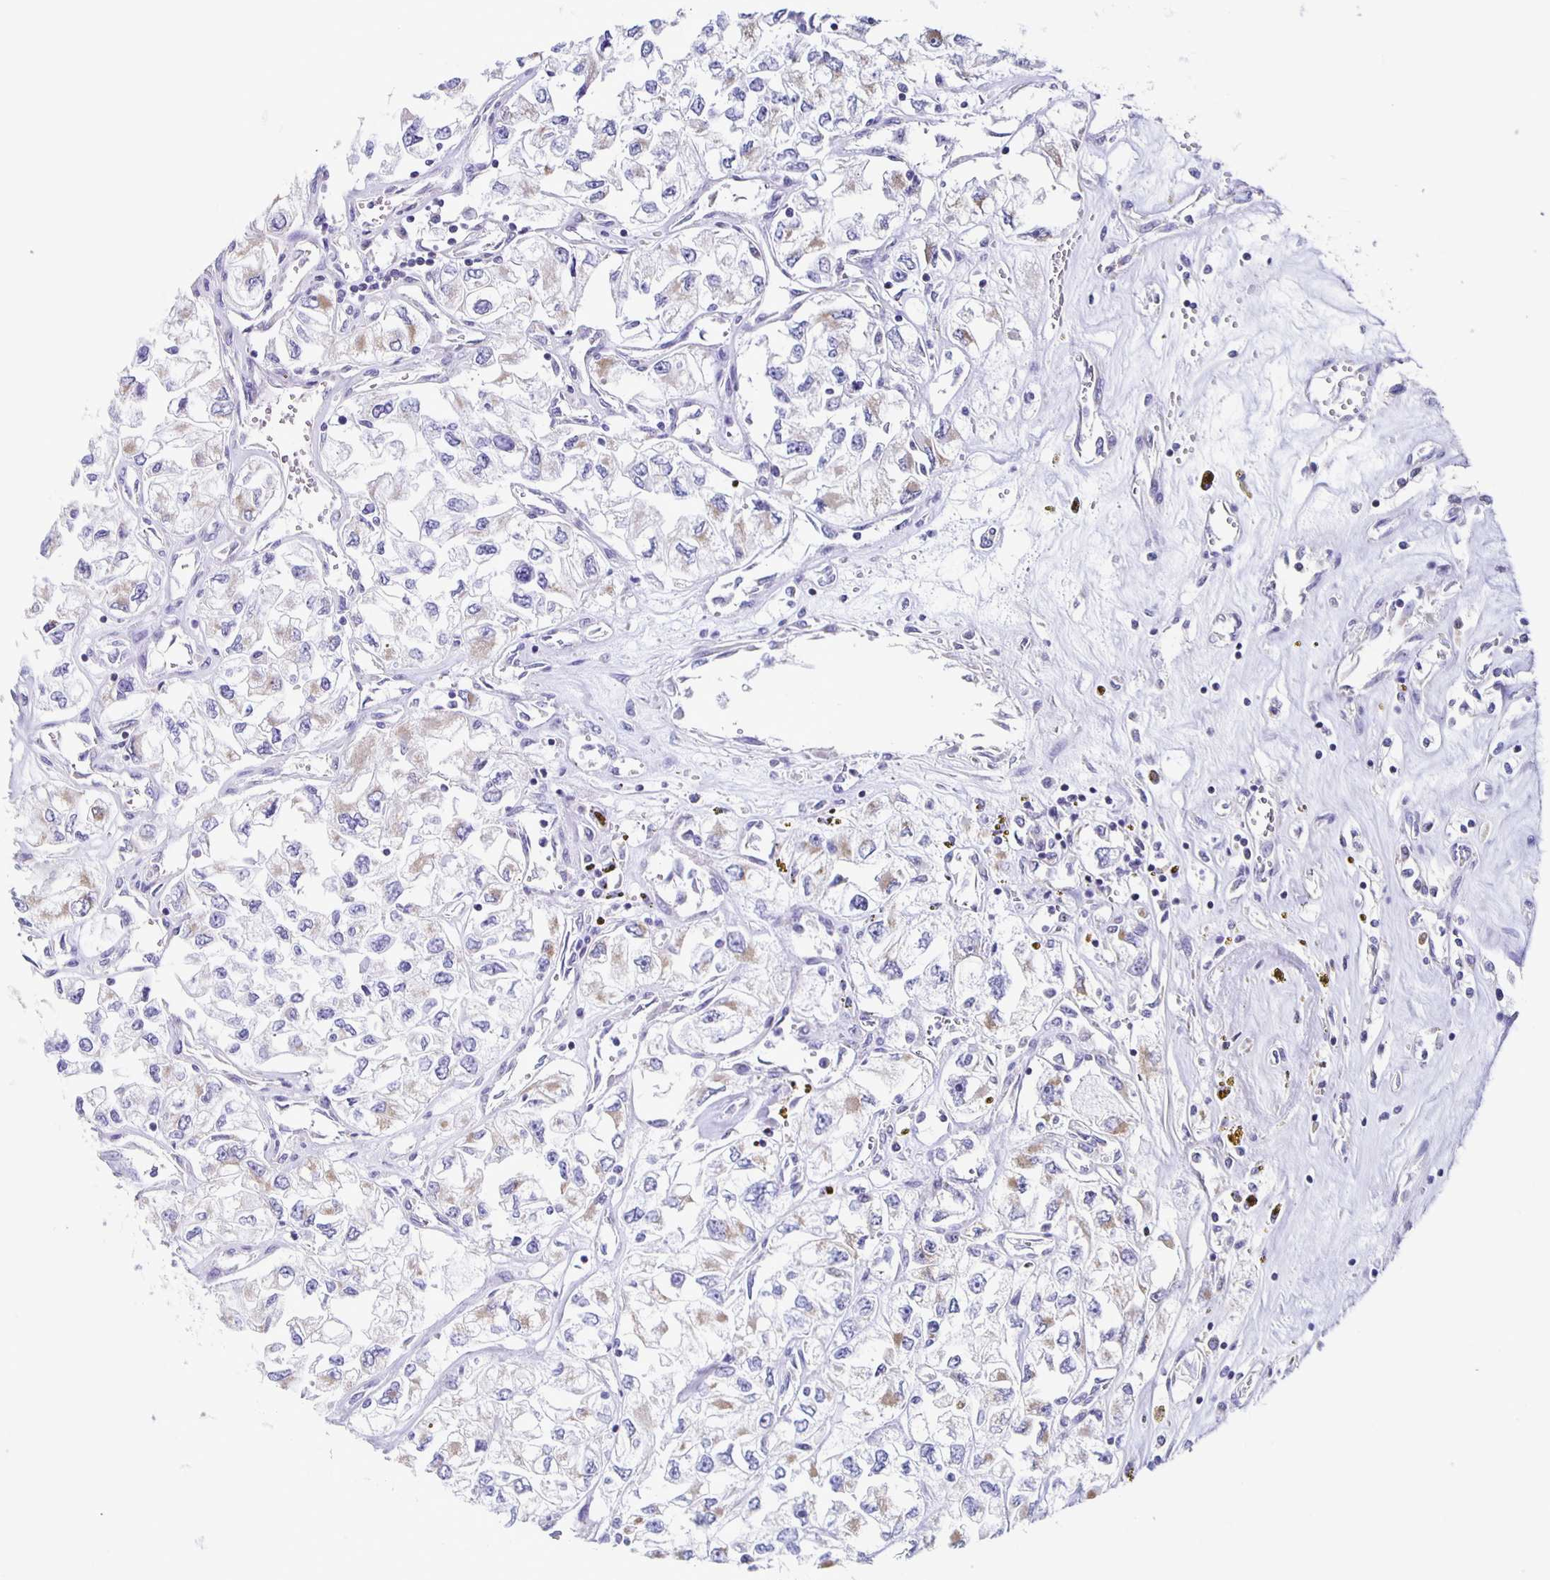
{"staining": {"intensity": "negative", "quantity": "none", "location": "none"}, "tissue": "renal cancer", "cell_type": "Tumor cells", "image_type": "cancer", "snomed": [{"axis": "morphology", "description": "Adenocarcinoma, NOS"}, {"axis": "topography", "description": "Kidney"}], "caption": "A high-resolution micrograph shows immunohistochemistry (IHC) staining of renal cancer, which exhibits no significant staining in tumor cells.", "gene": "TPPP", "patient": {"sex": "female", "age": 59}}